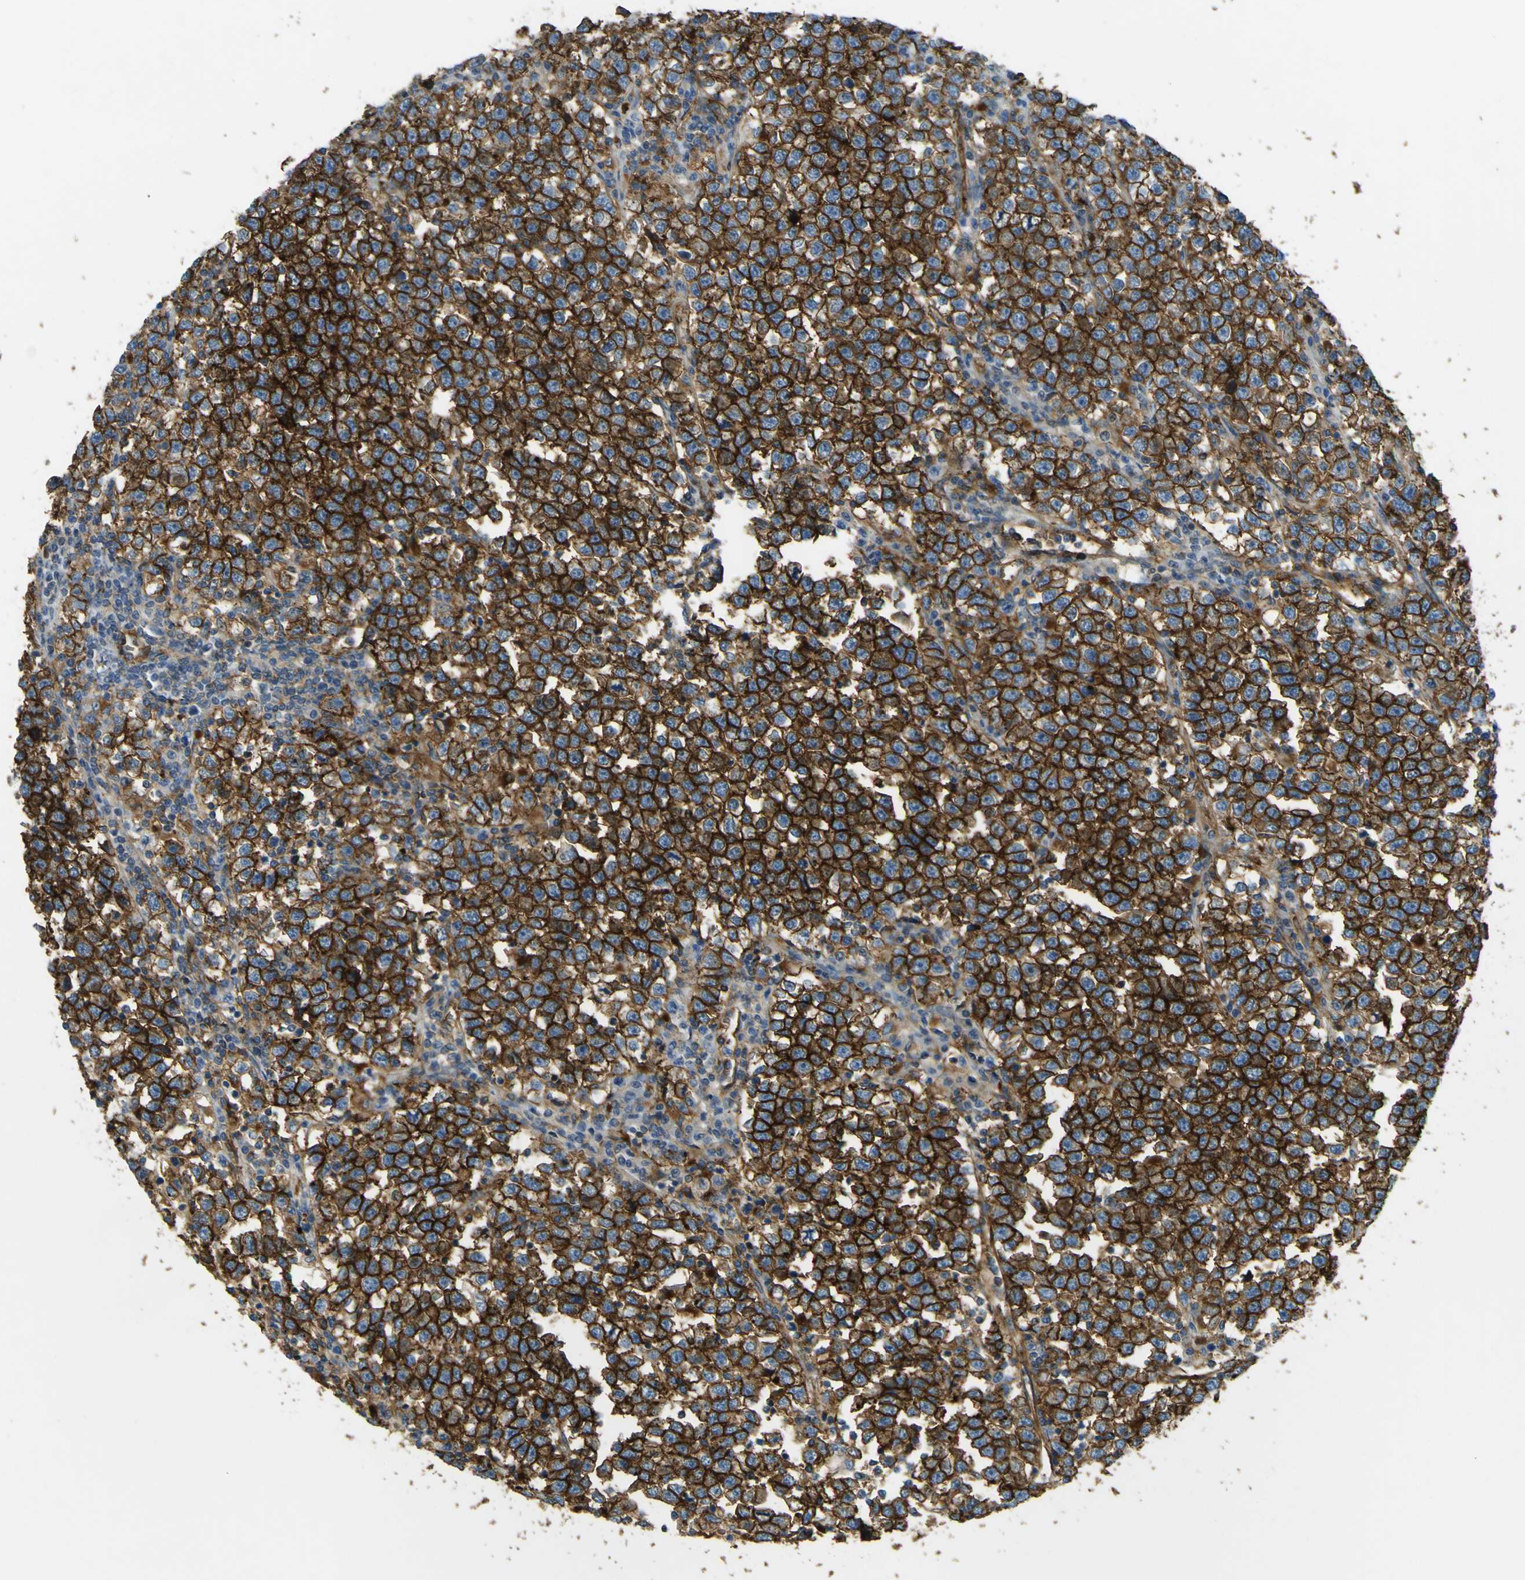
{"staining": {"intensity": "strong", "quantity": ">75%", "location": "cytoplasmic/membranous"}, "tissue": "testis cancer", "cell_type": "Tumor cells", "image_type": "cancer", "snomed": [{"axis": "morphology", "description": "Normal tissue, NOS"}, {"axis": "morphology", "description": "Seminoma, NOS"}, {"axis": "topography", "description": "Testis"}], "caption": "Seminoma (testis) was stained to show a protein in brown. There is high levels of strong cytoplasmic/membranous positivity in approximately >75% of tumor cells. Nuclei are stained in blue.", "gene": "PLXDC1", "patient": {"sex": "male", "age": 43}}